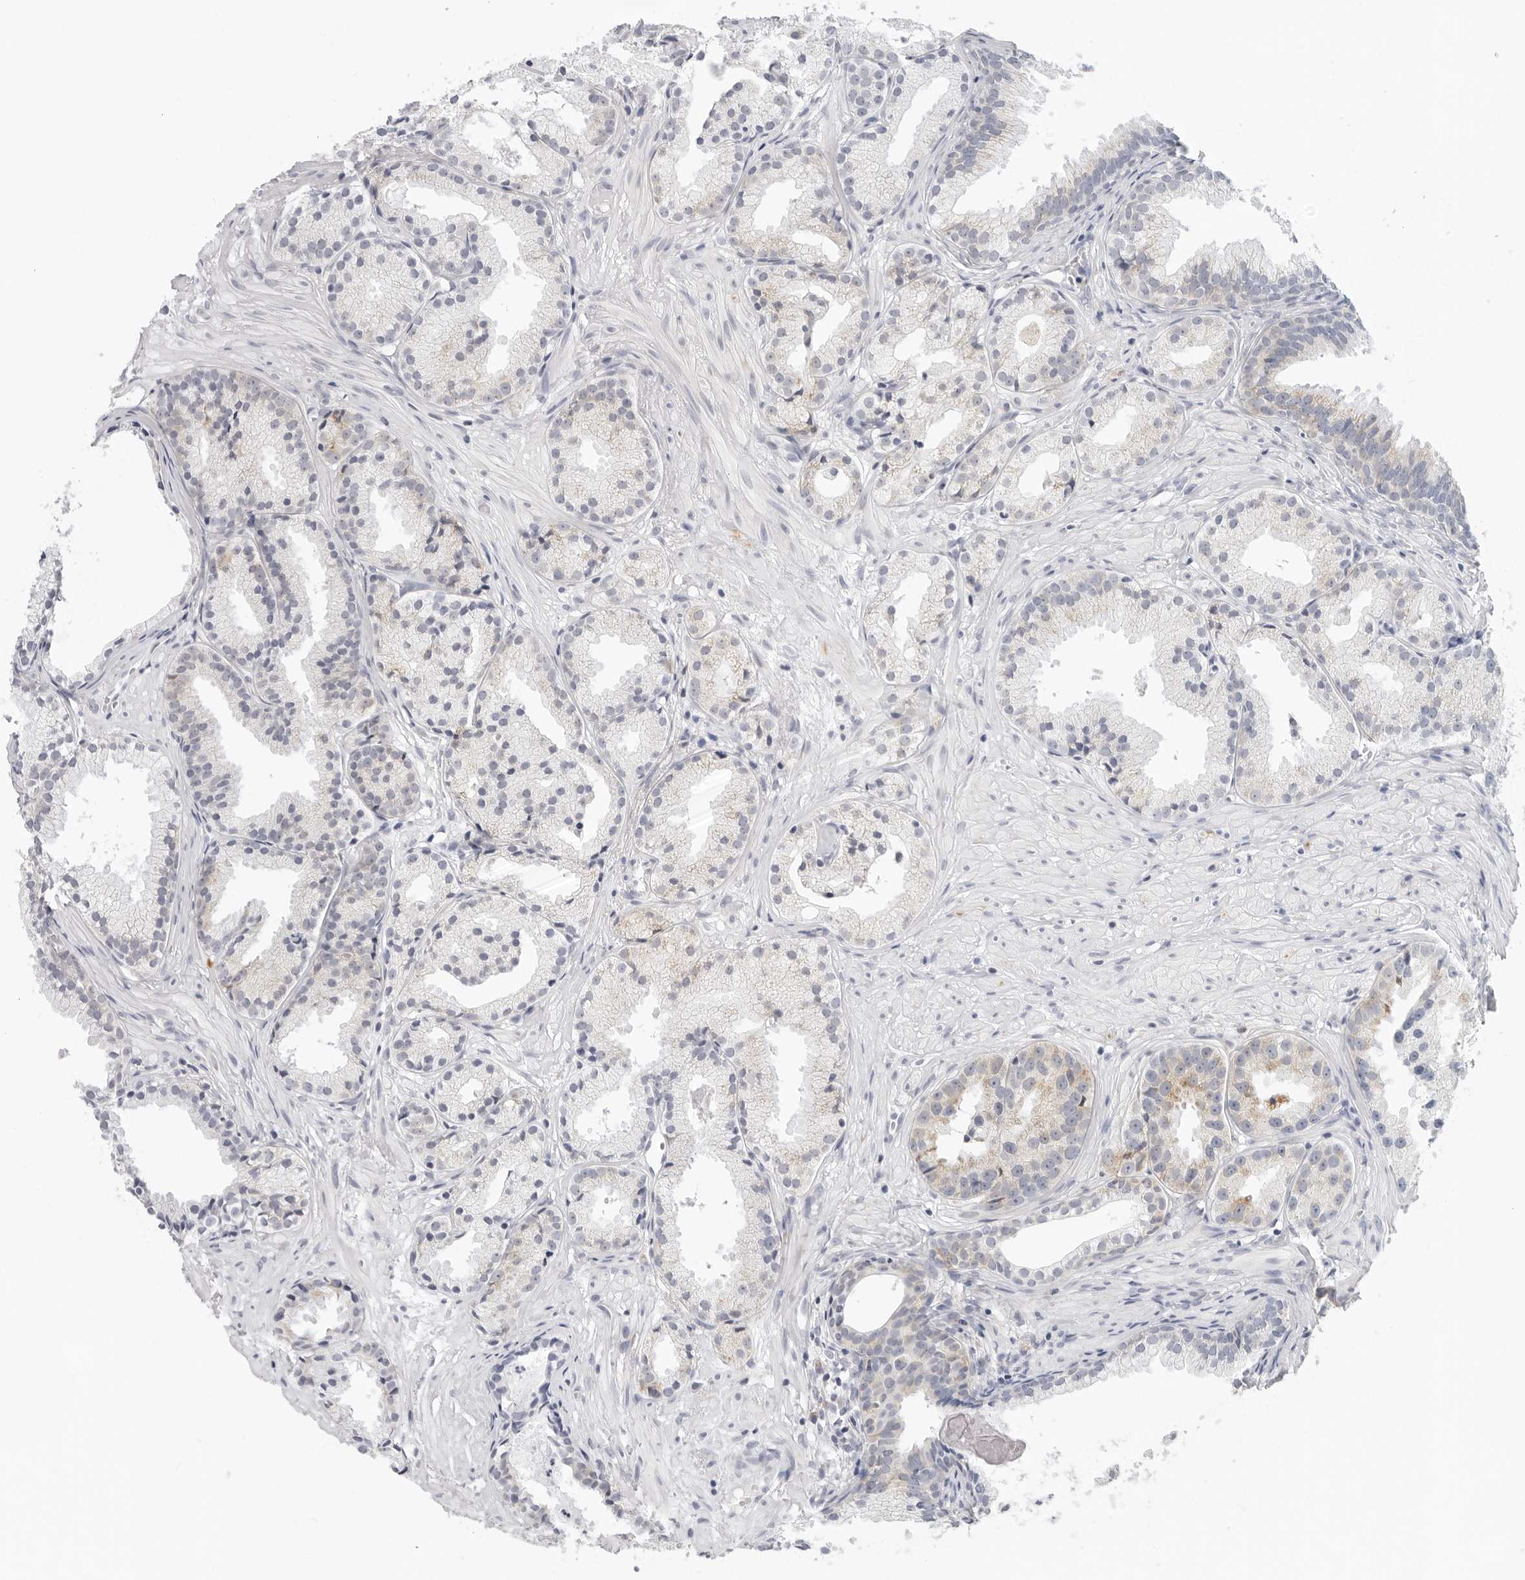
{"staining": {"intensity": "weak", "quantity": "<25%", "location": "cytoplasmic/membranous"}, "tissue": "prostate cancer", "cell_type": "Tumor cells", "image_type": "cancer", "snomed": [{"axis": "morphology", "description": "Adenocarcinoma, Low grade"}, {"axis": "topography", "description": "Prostate"}], "caption": "There is no significant expression in tumor cells of prostate cancer. The staining is performed using DAB brown chromogen with nuclei counter-stained in using hematoxylin.", "gene": "CIART", "patient": {"sex": "male", "age": 88}}